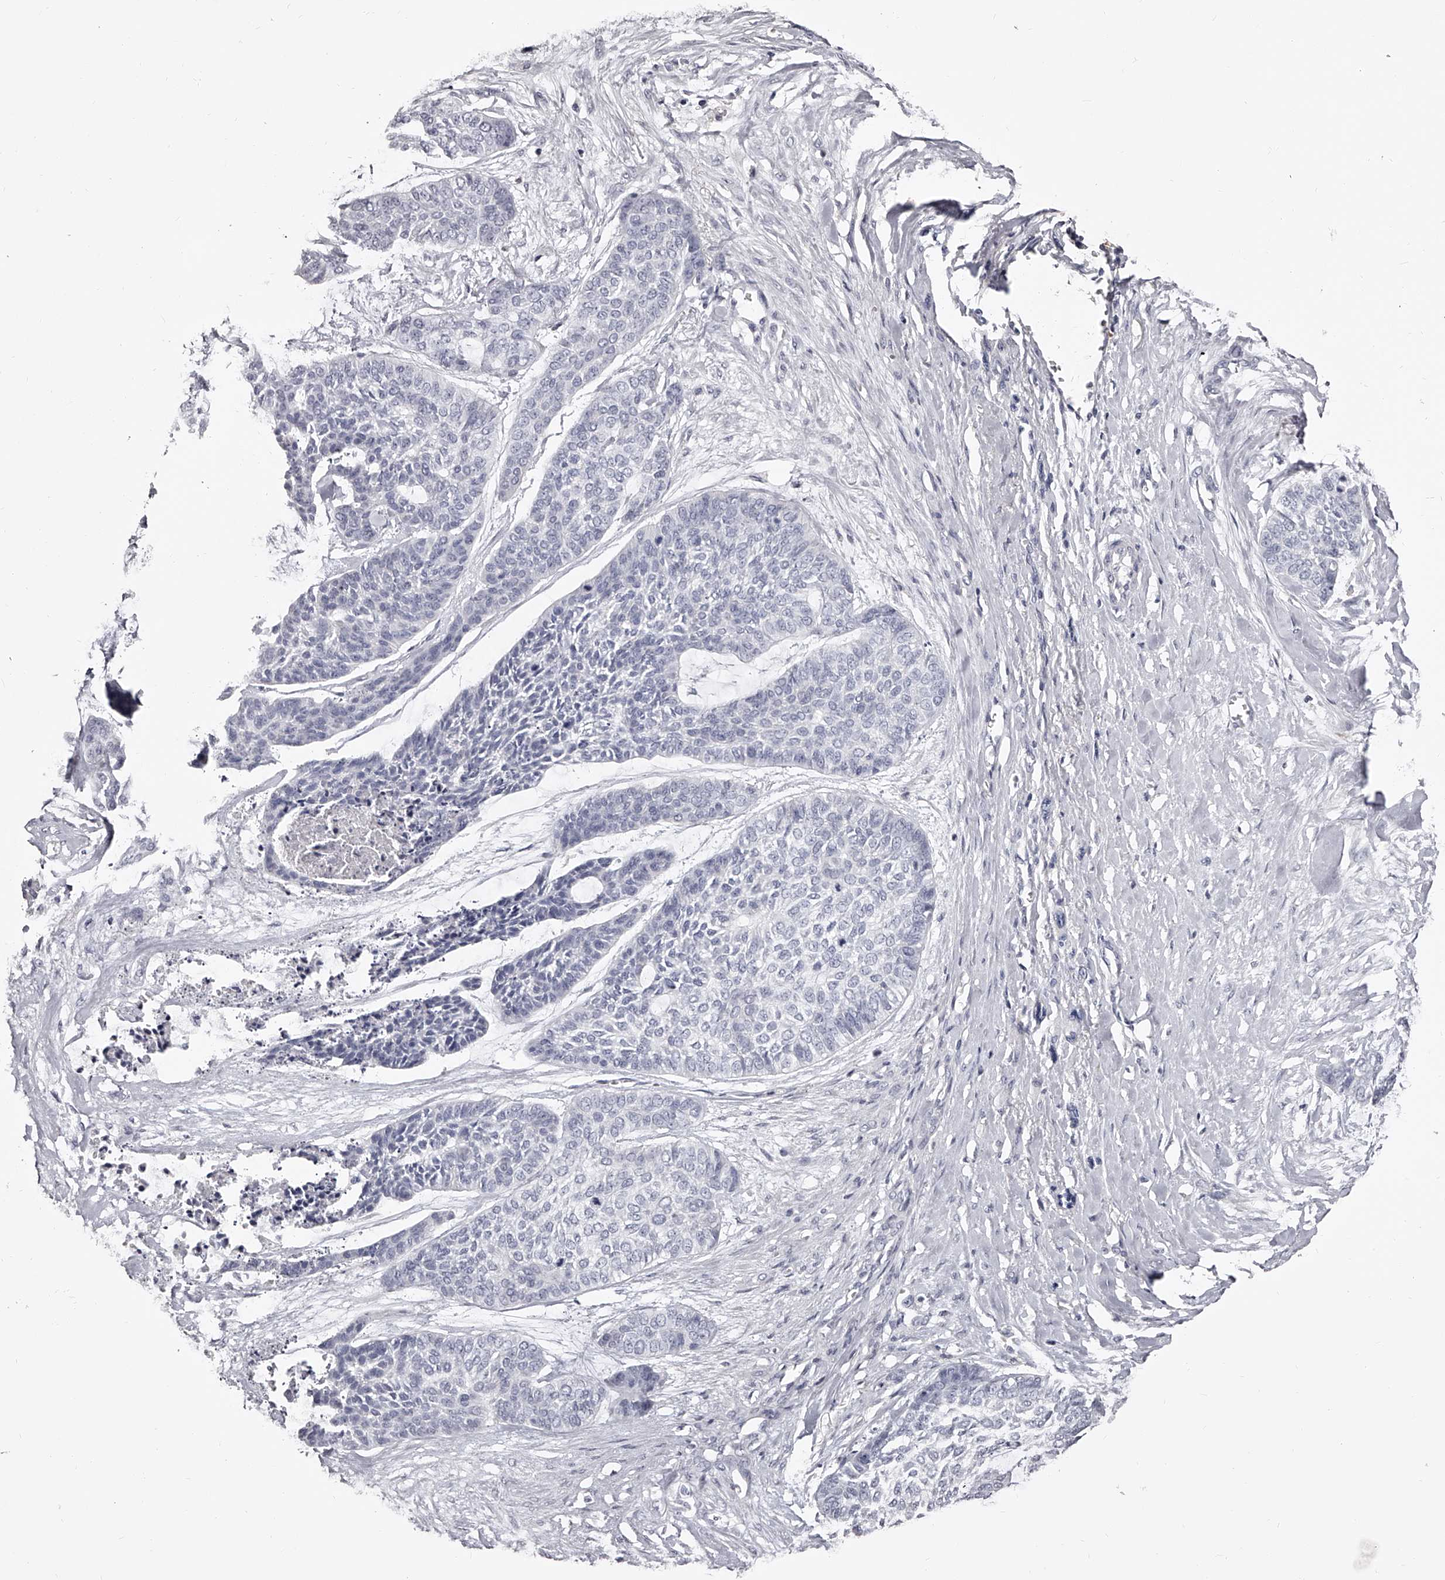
{"staining": {"intensity": "negative", "quantity": "none", "location": "none"}, "tissue": "skin cancer", "cell_type": "Tumor cells", "image_type": "cancer", "snomed": [{"axis": "morphology", "description": "Basal cell carcinoma"}, {"axis": "topography", "description": "Skin"}], "caption": "Tumor cells show no significant protein staining in skin cancer.", "gene": "PACSIN1", "patient": {"sex": "female", "age": 64}}